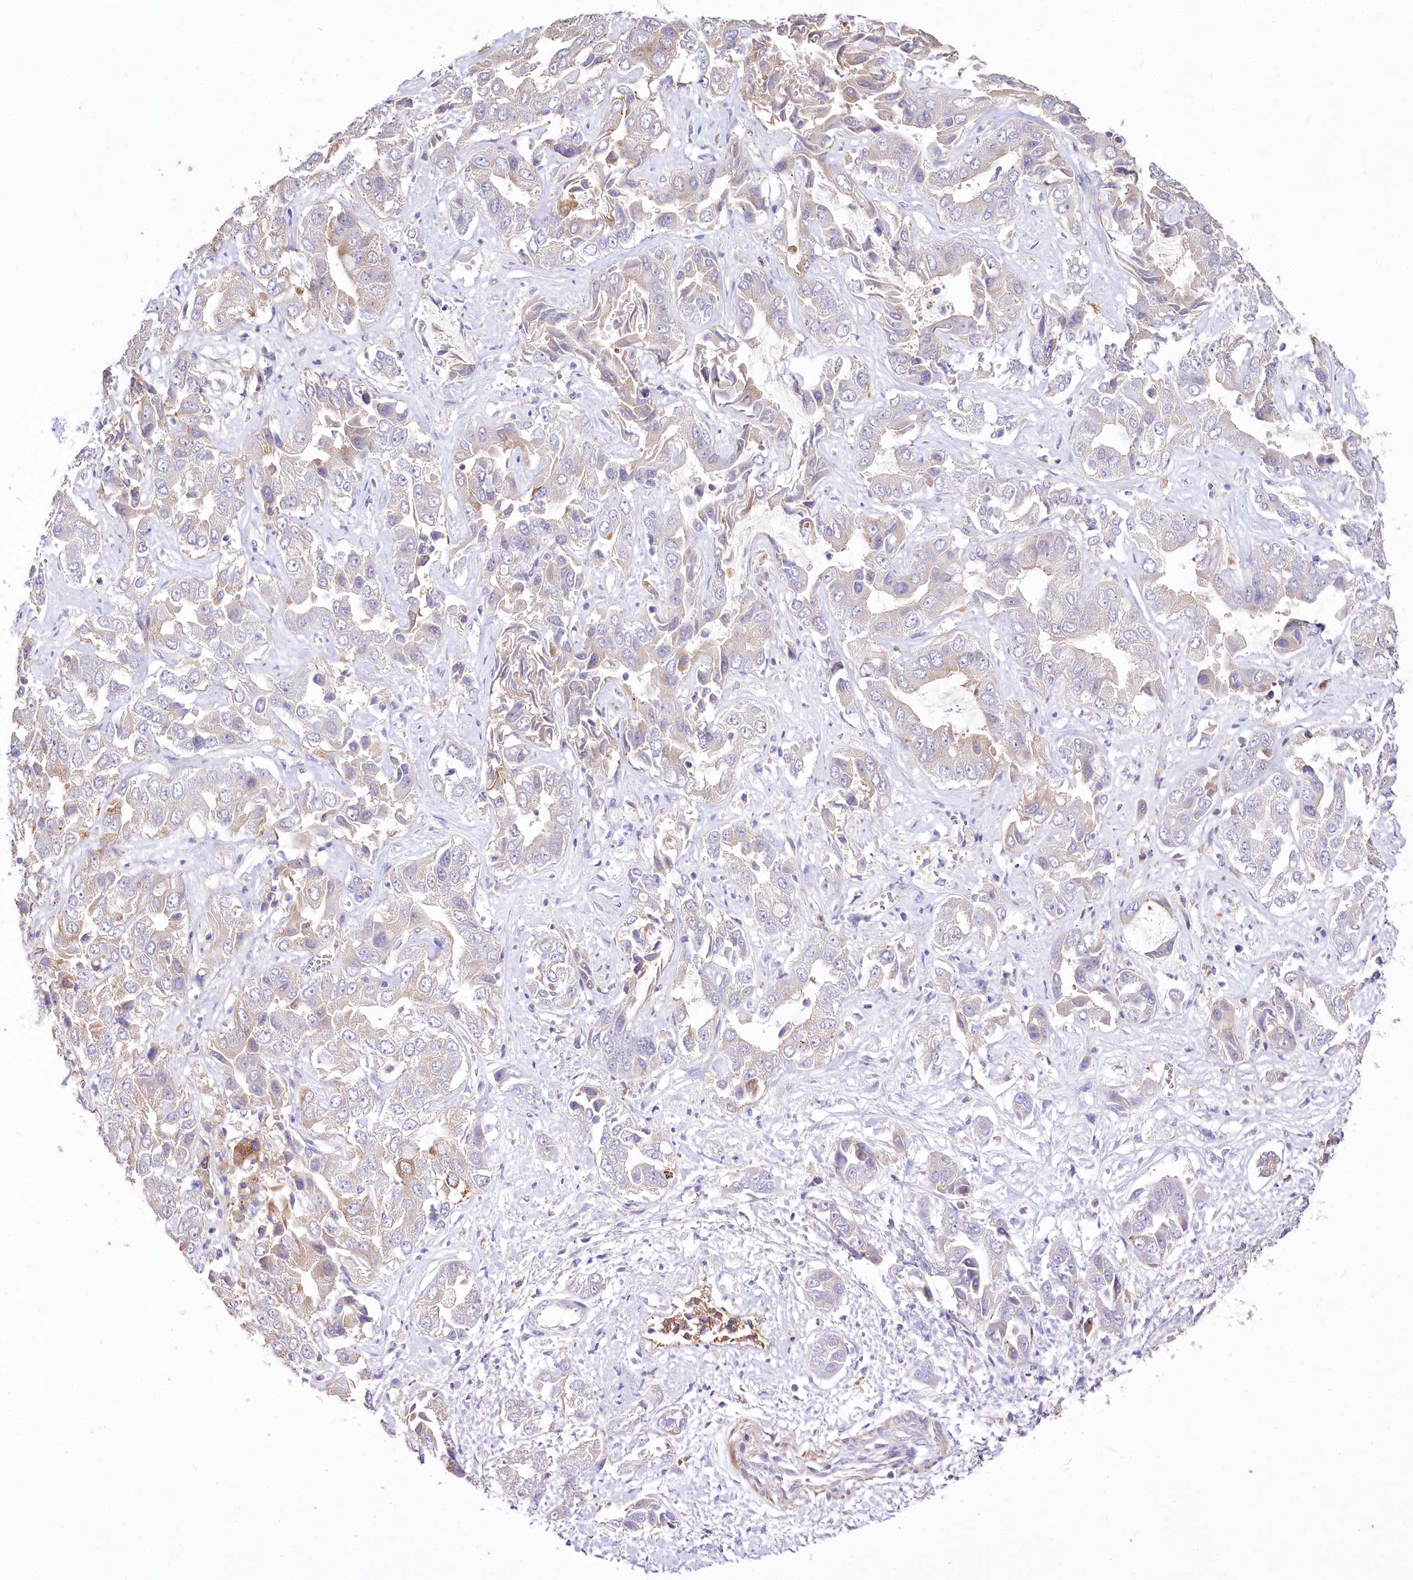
{"staining": {"intensity": "weak", "quantity": "<25%", "location": "cytoplasmic/membranous"}, "tissue": "liver cancer", "cell_type": "Tumor cells", "image_type": "cancer", "snomed": [{"axis": "morphology", "description": "Cholangiocarcinoma"}, {"axis": "topography", "description": "Liver"}], "caption": "Immunohistochemical staining of human liver cancer (cholangiocarcinoma) demonstrates no significant expression in tumor cells. The staining was performed using DAB (3,3'-diaminobenzidine) to visualize the protein expression in brown, while the nuclei were stained in blue with hematoxylin (Magnification: 20x).", "gene": "PTER", "patient": {"sex": "female", "age": 52}}